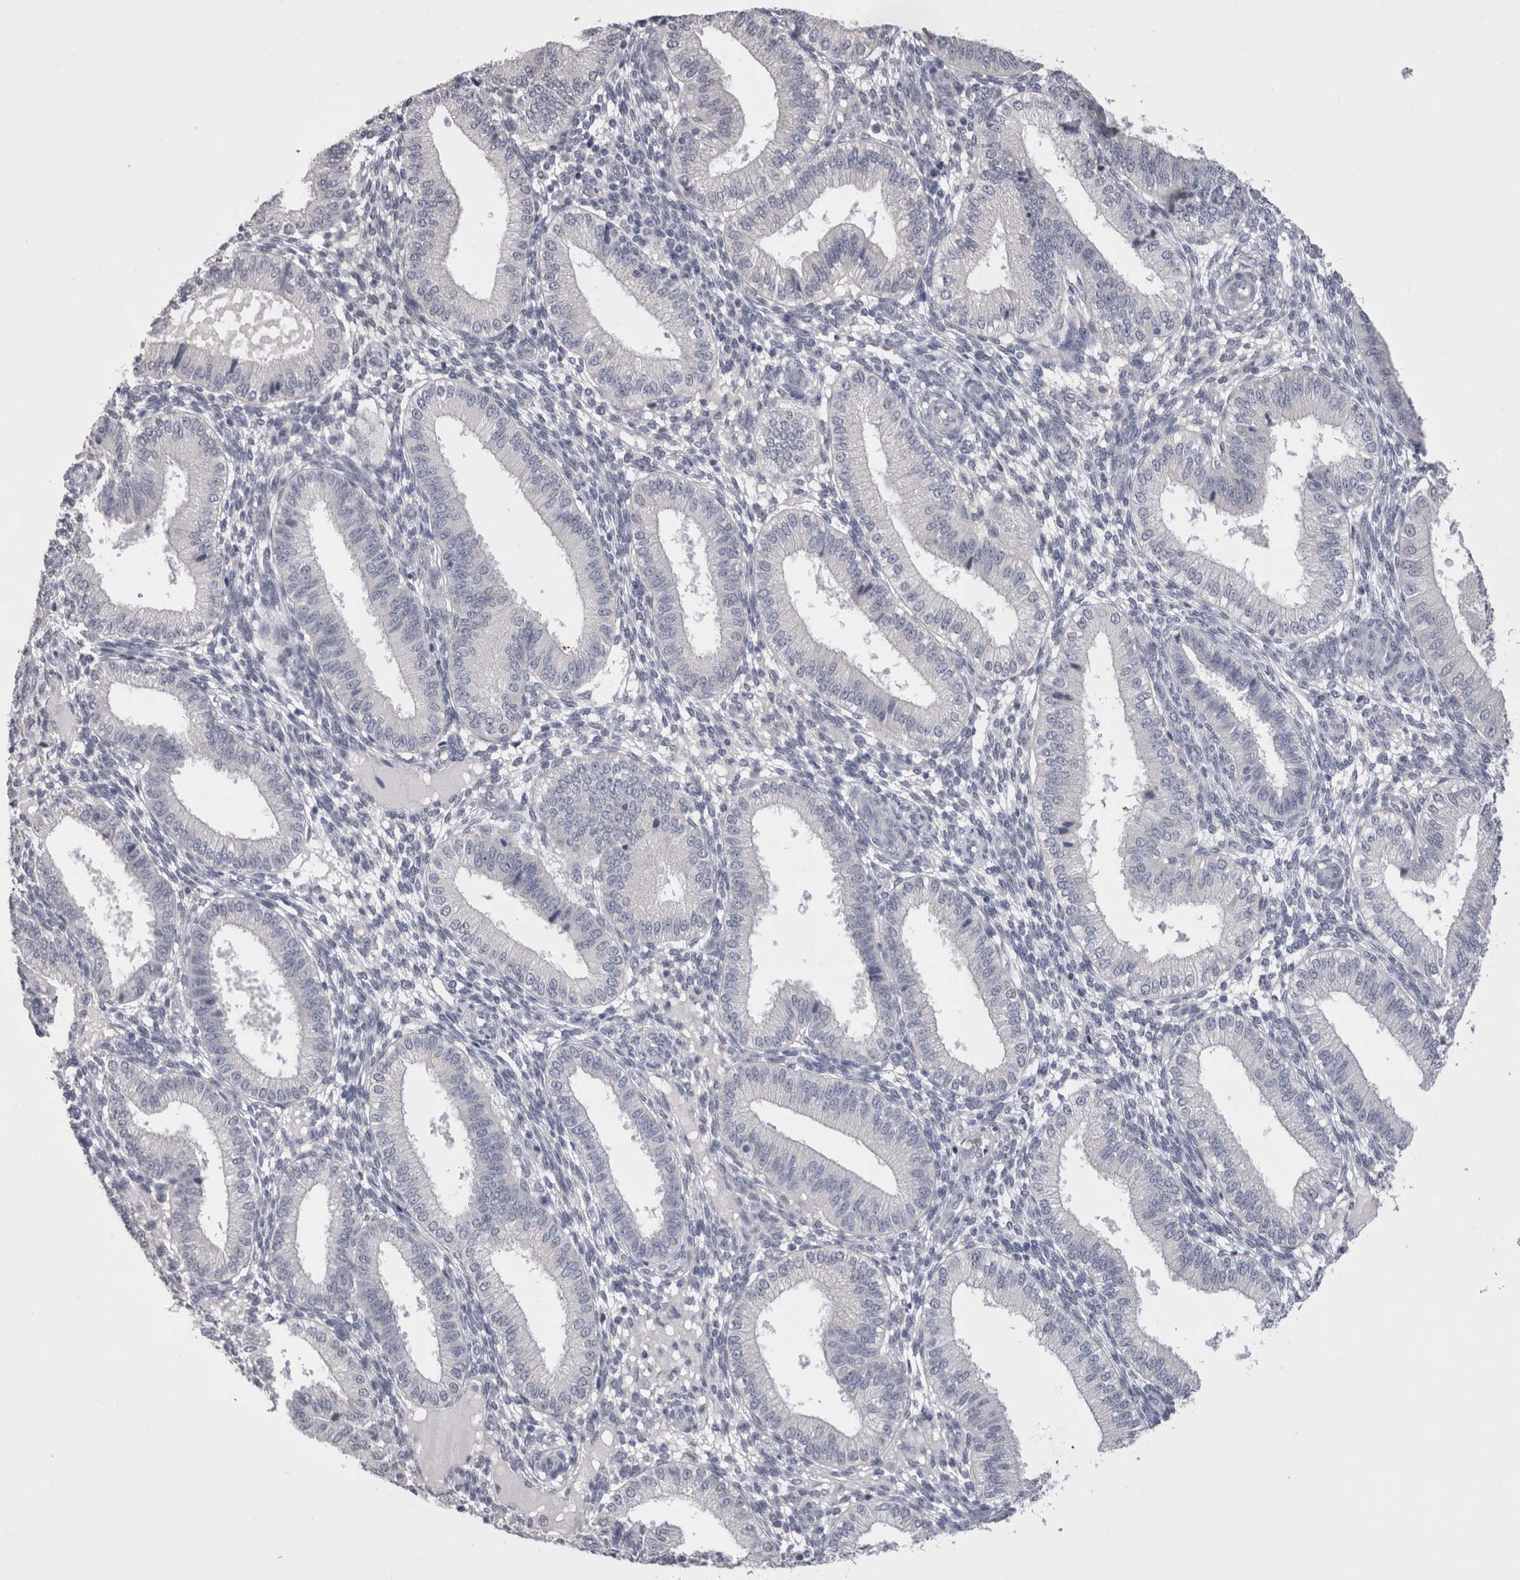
{"staining": {"intensity": "negative", "quantity": "none", "location": "none"}, "tissue": "endometrium", "cell_type": "Cells in endometrial stroma", "image_type": "normal", "snomed": [{"axis": "morphology", "description": "Normal tissue, NOS"}, {"axis": "topography", "description": "Endometrium"}], "caption": "Immunohistochemical staining of benign human endometrium reveals no significant positivity in cells in endometrial stroma. (Immunohistochemistry, brightfield microscopy, high magnification).", "gene": "CDHR5", "patient": {"sex": "female", "age": 39}}